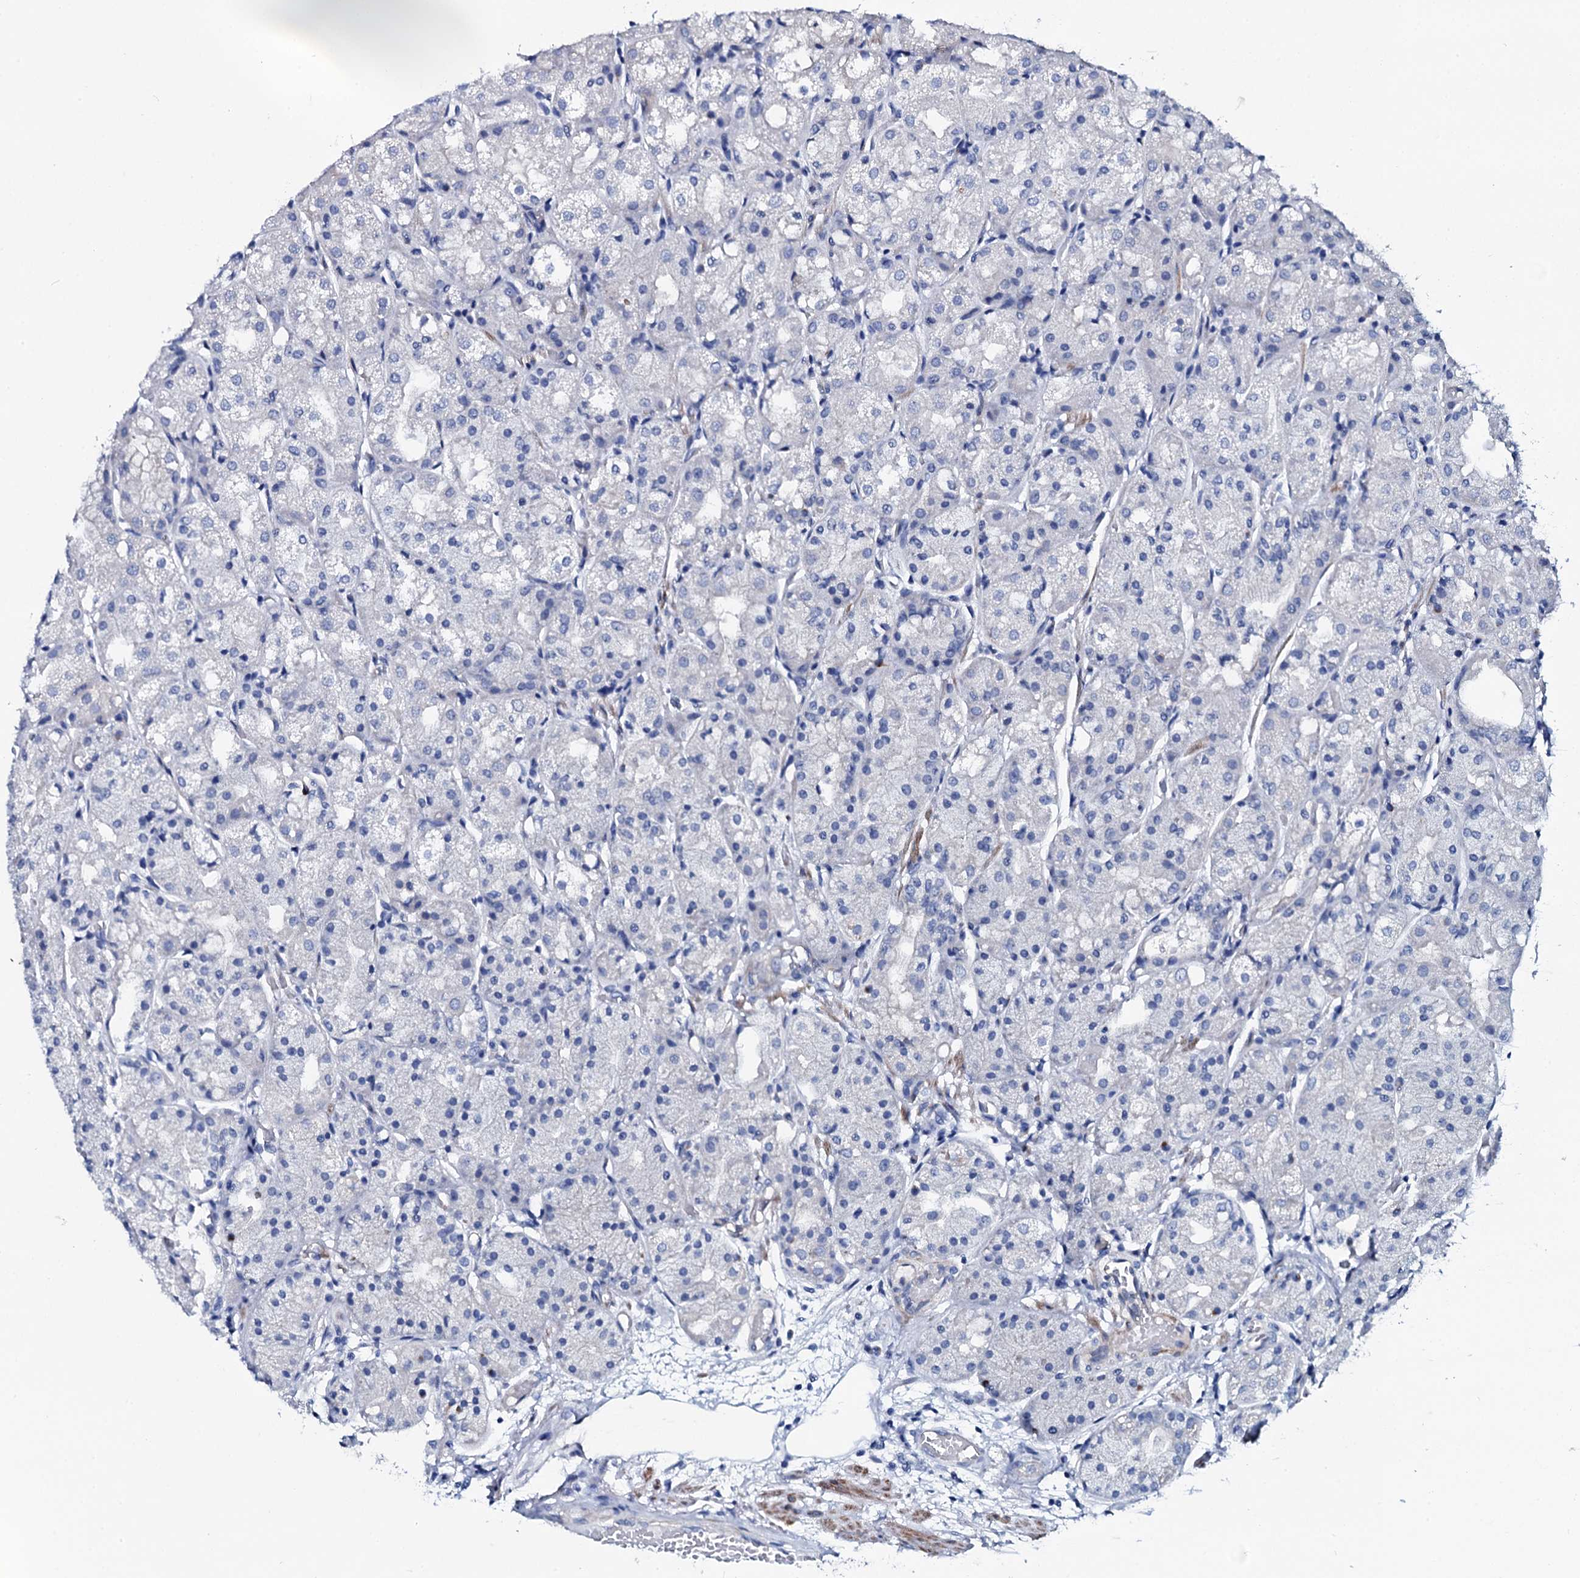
{"staining": {"intensity": "strong", "quantity": "25%-75%", "location": "cytoplasmic/membranous"}, "tissue": "stomach", "cell_type": "Glandular cells", "image_type": "normal", "snomed": [{"axis": "morphology", "description": "Normal tissue, NOS"}, {"axis": "topography", "description": "Stomach, upper"}], "caption": "This is a photomicrograph of immunohistochemistry staining of normal stomach, which shows strong positivity in the cytoplasmic/membranous of glandular cells.", "gene": "GYS2", "patient": {"sex": "male", "age": 72}}